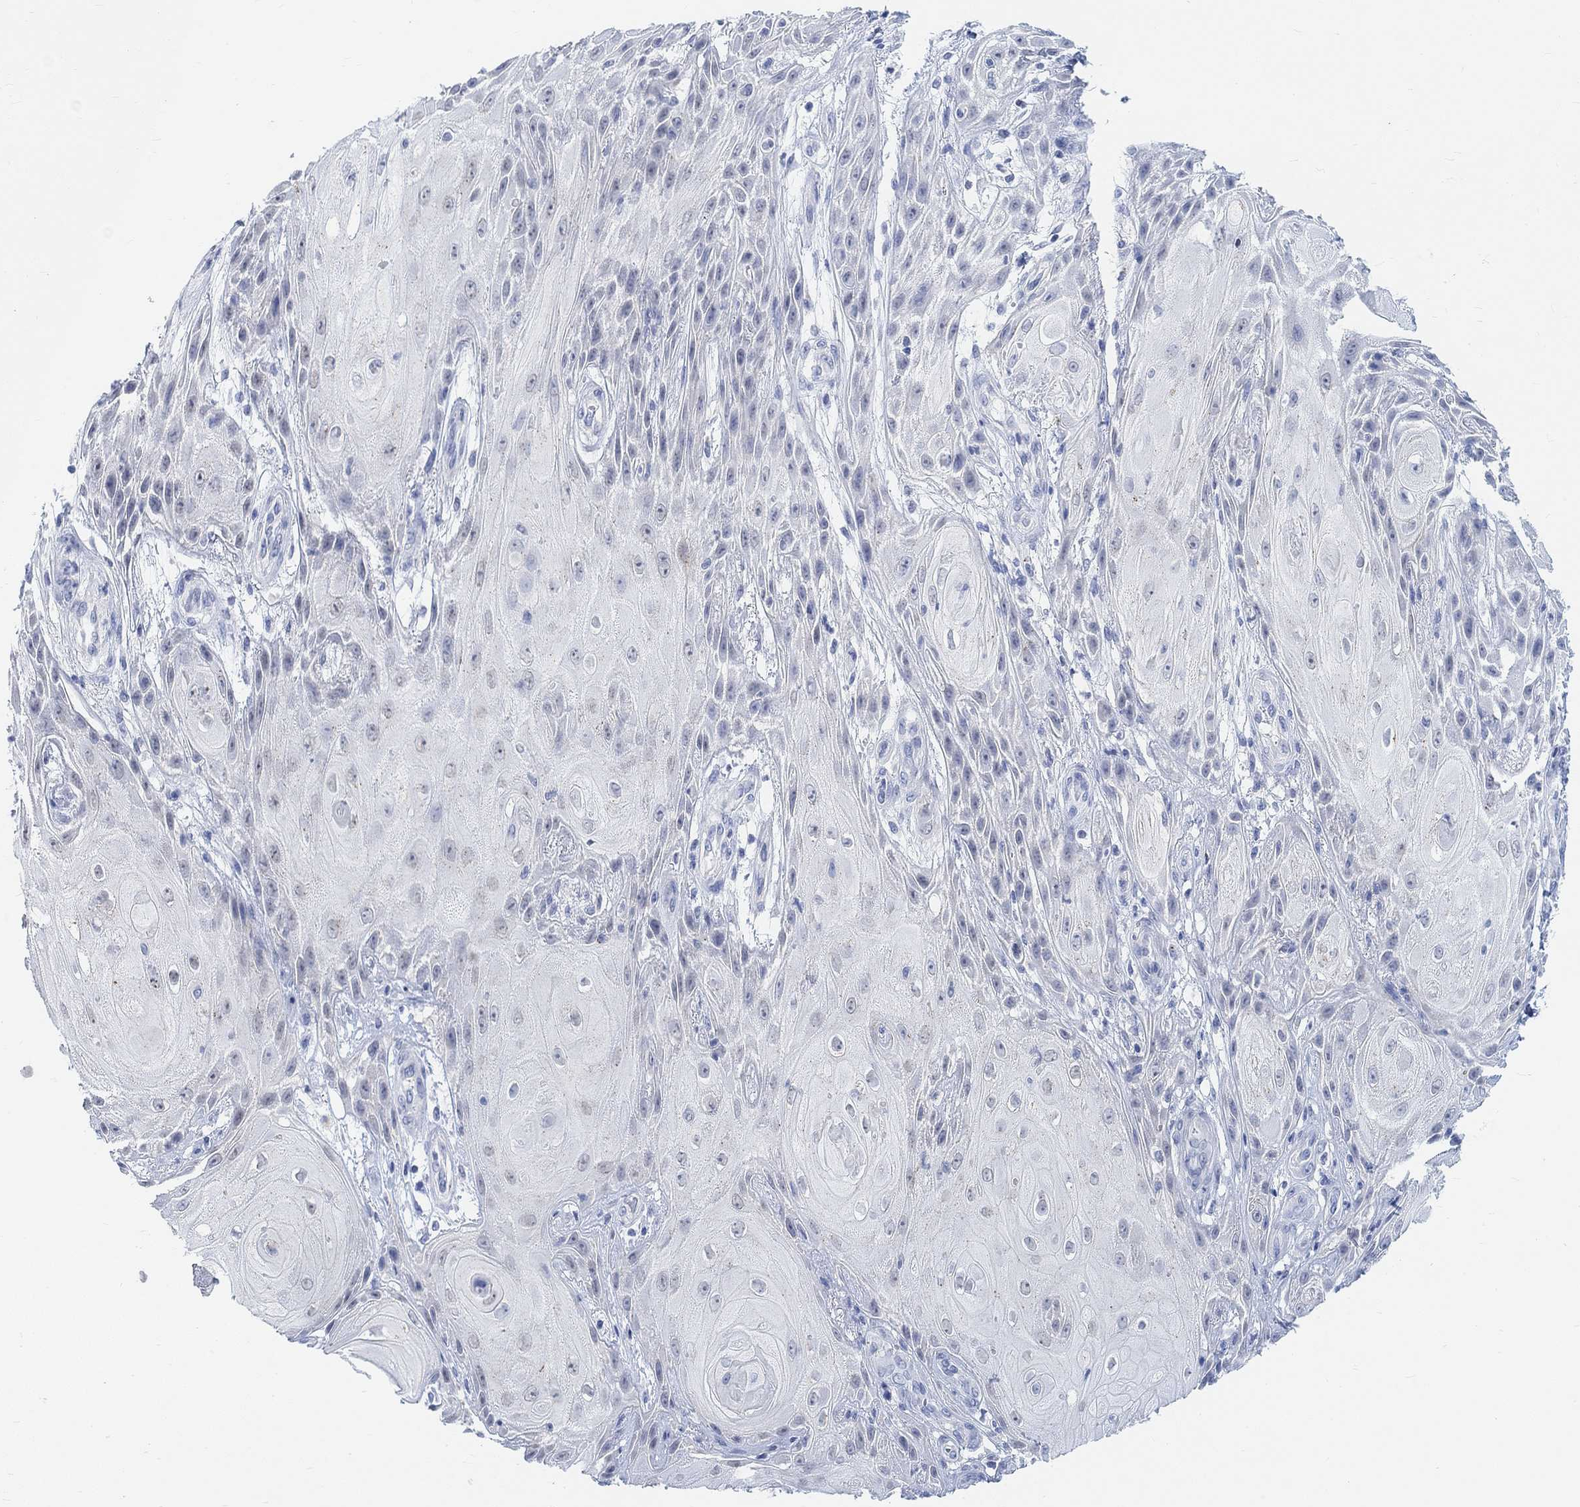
{"staining": {"intensity": "negative", "quantity": "none", "location": "none"}, "tissue": "skin cancer", "cell_type": "Tumor cells", "image_type": "cancer", "snomed": [{"axis": "morphology", "description": "Squamous cell carcinoma, NOS"}, {"axis": "topography", "description": "Skin"}], "caption": "Immunohistochemistry (IHC) histopathology image of human skin cancer stained for a protein (brown), which exhibits no staining in tumor cells.", "gene": "ENO4", "patient": {"sex": "male", "age": 62}}